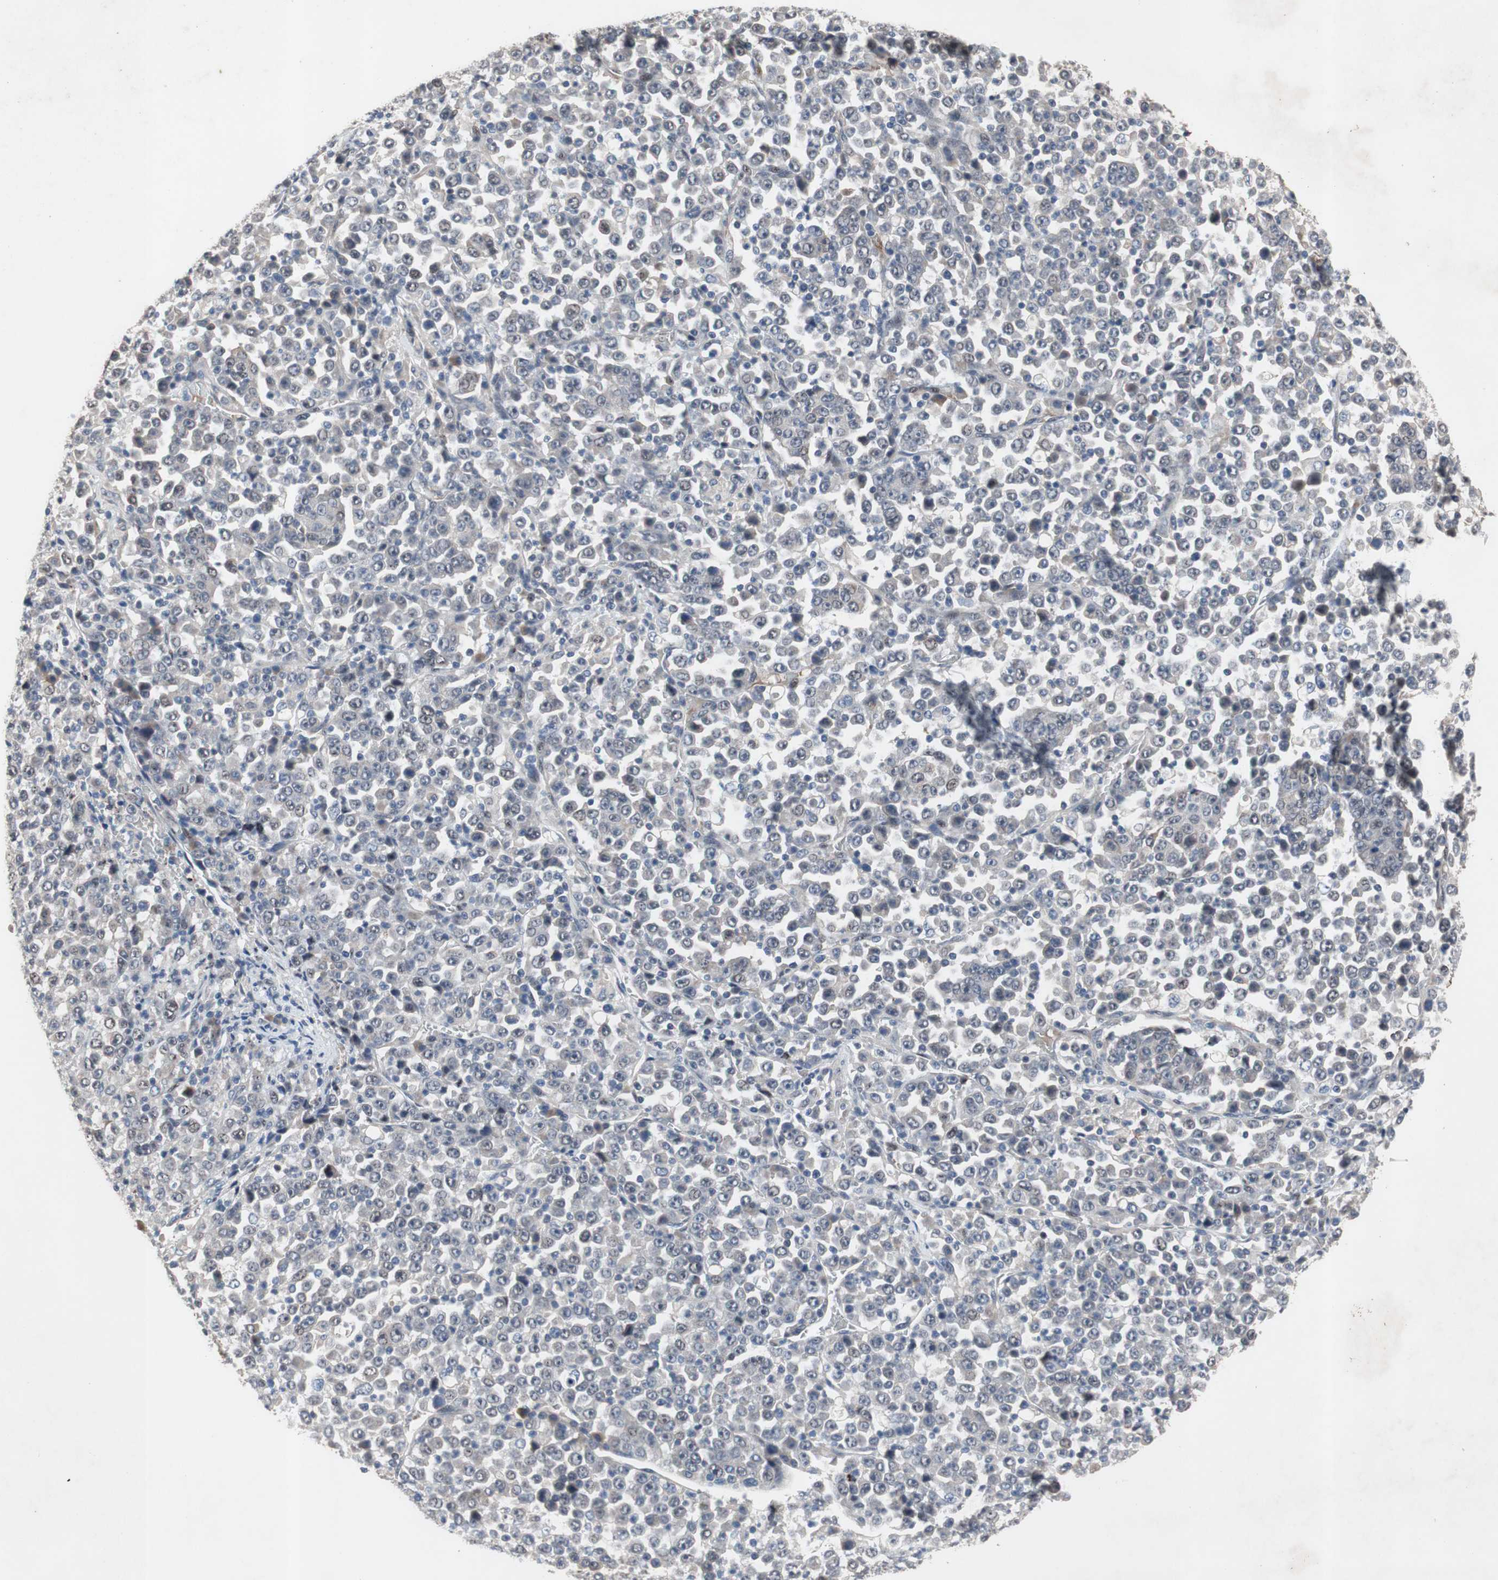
{"staining": {"intensity": "negative", "quantity": "none", "location": "none"}, "tissue": "stomach cancer", "cell_type": "Tumor cells", "image_type": "cancer", "snomed": [{"axis": "morphology", "description": "Normal tissue, NOS"}, {"axis": "morphology", "description": "Adenocarcinoma, NOS"}, {"axis": "topography", "description": "Stomach, upper"}, {"axis": "topography", "description": "Stomach"}], "caption": "This is an immunohistochemistry (IHC) histopathology image of stomach cancer (adenocarcinoma). There is no positivity in tumor cells.", "gene": "SOX7", "patient": {"sex": "male", "age": 59}}